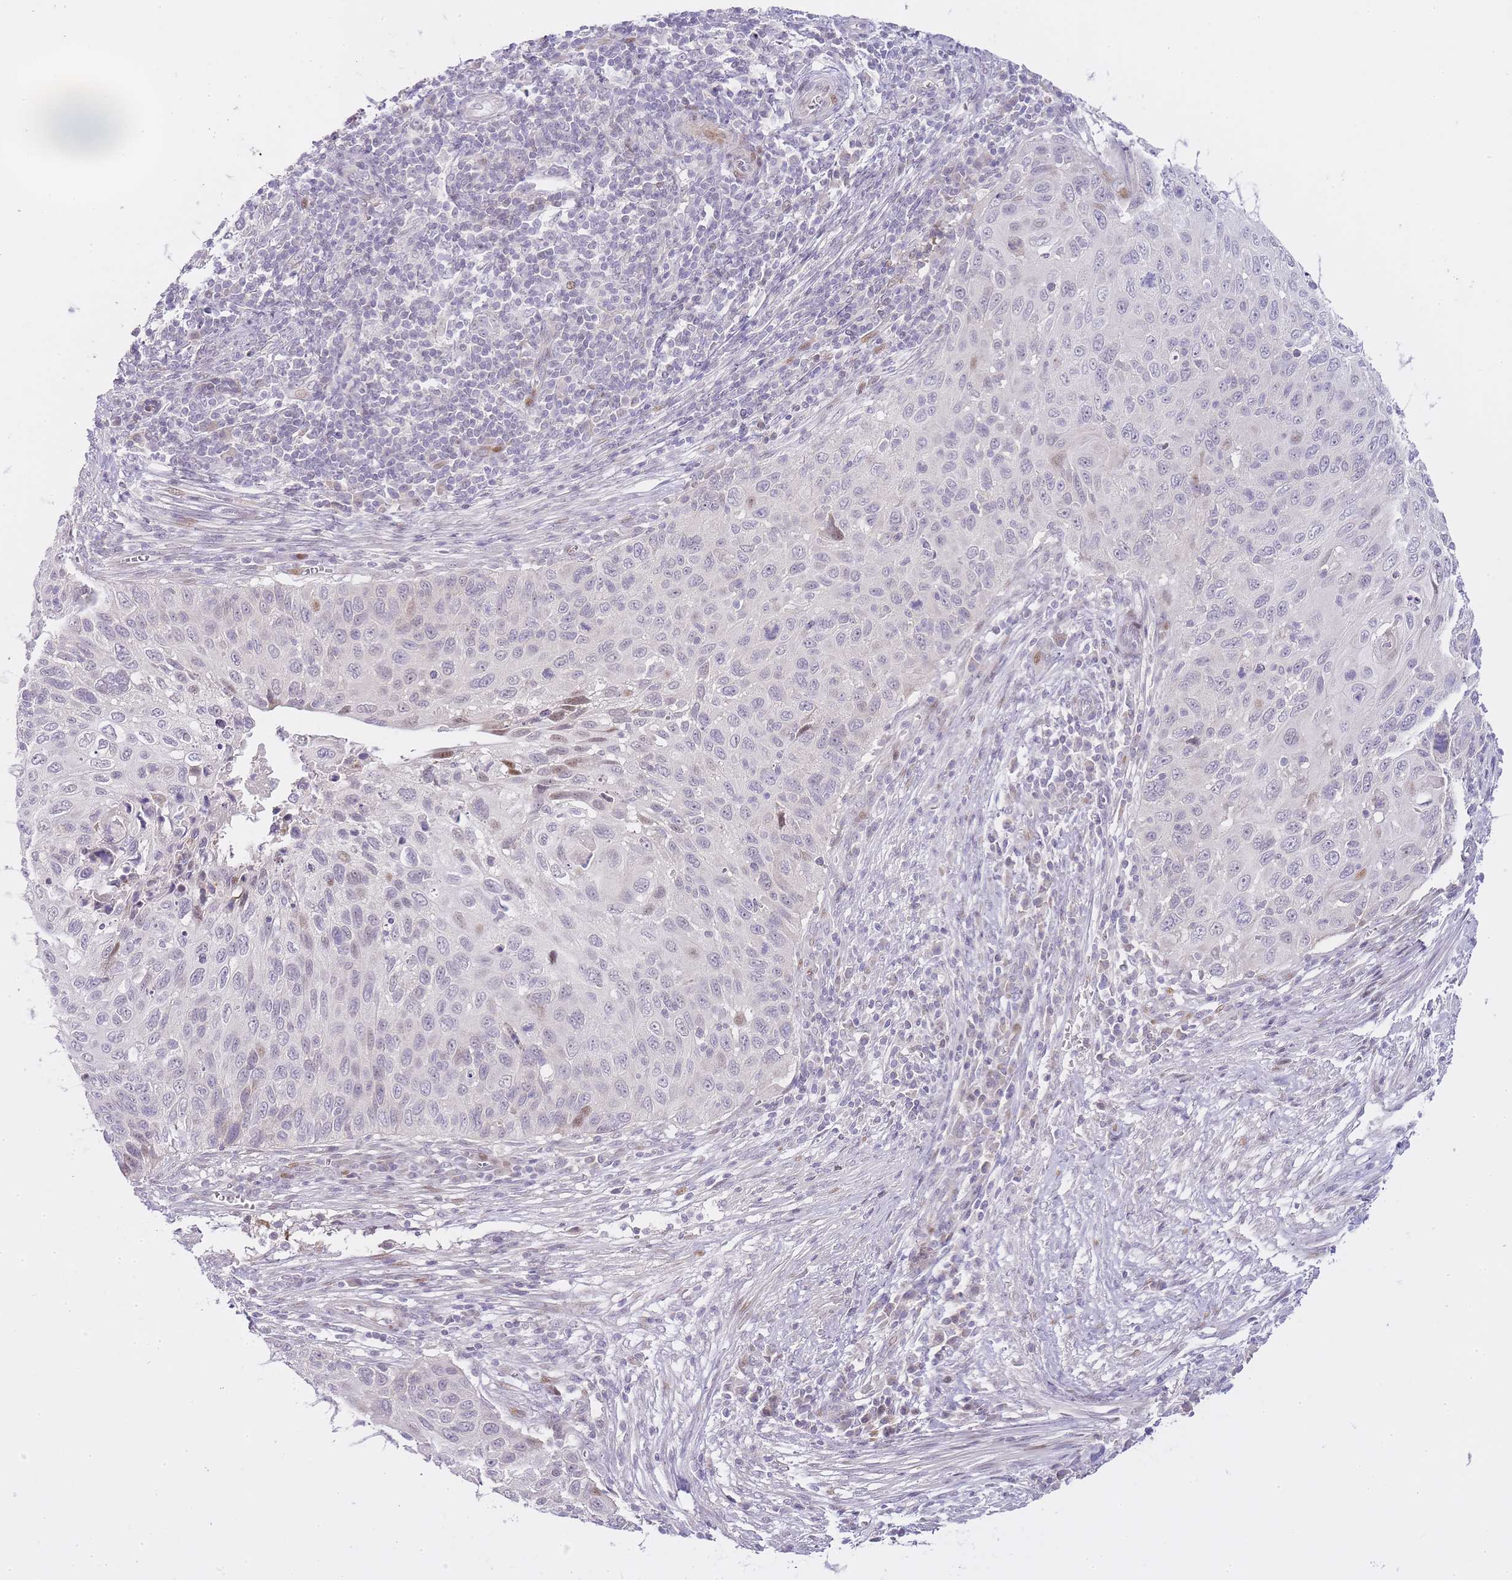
{"staining": {"intensity": "moderate", "quantity": "<25%", "location": "nuclear"}, "tissue": "cervical cancer", "cell_type": "Tumor cells", "image_type": "cancer", "snomed": [{"axis": "morphology", "description": "Squamous cell carcinoma, NOS"}, {"axis": "topography", "description": "Cervix"}], "caption": "About <25% of tumor cells in cervical cancer reveal moderate nuclear protein positivity as visualized by brown immunohistochemical staining.", "gene": "OGG1", "patient": {"sex": "female", "age": 70}}